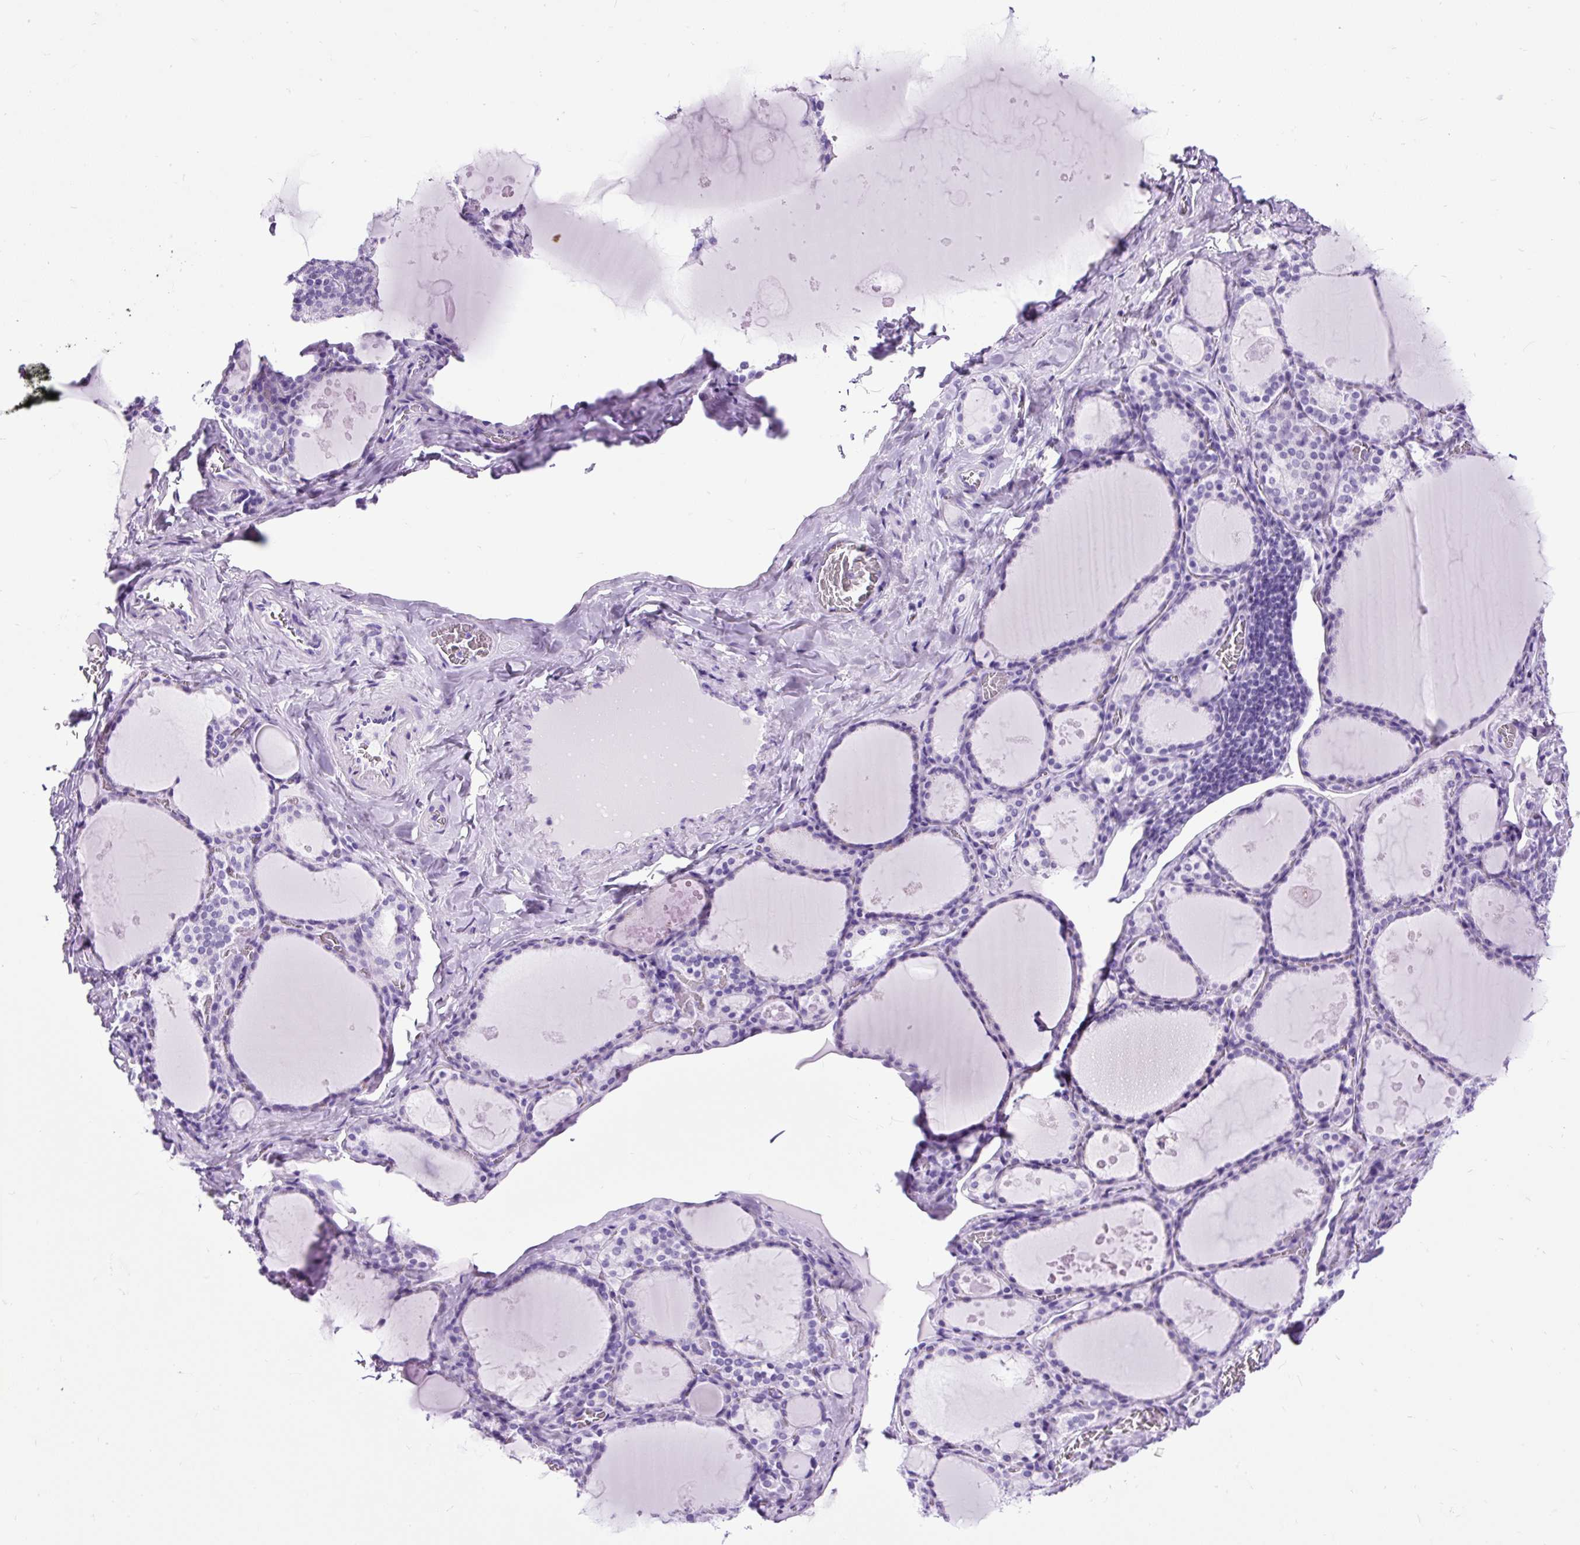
{"staining": {"intensity": "negative", "quantity": "none", "location": "none"}, "tissue": "thyroid gland", "cell_type": "Glandular cells", "image_type": "normal", "snomed": [{"axis": "morphology", "description": "Normal tissue, NOS"}, {"axis": "topography", "description": "Thyroid gland"}], "caption": "The immunohistochemistry histopathology image has no significant expression in glandular cells of thyroid gland. (DAB immunohistochemistry (IHC) with hematoxylin counter stain).", "gene": "PDIA2", "patient": {"sex": "male", "age": 56}}